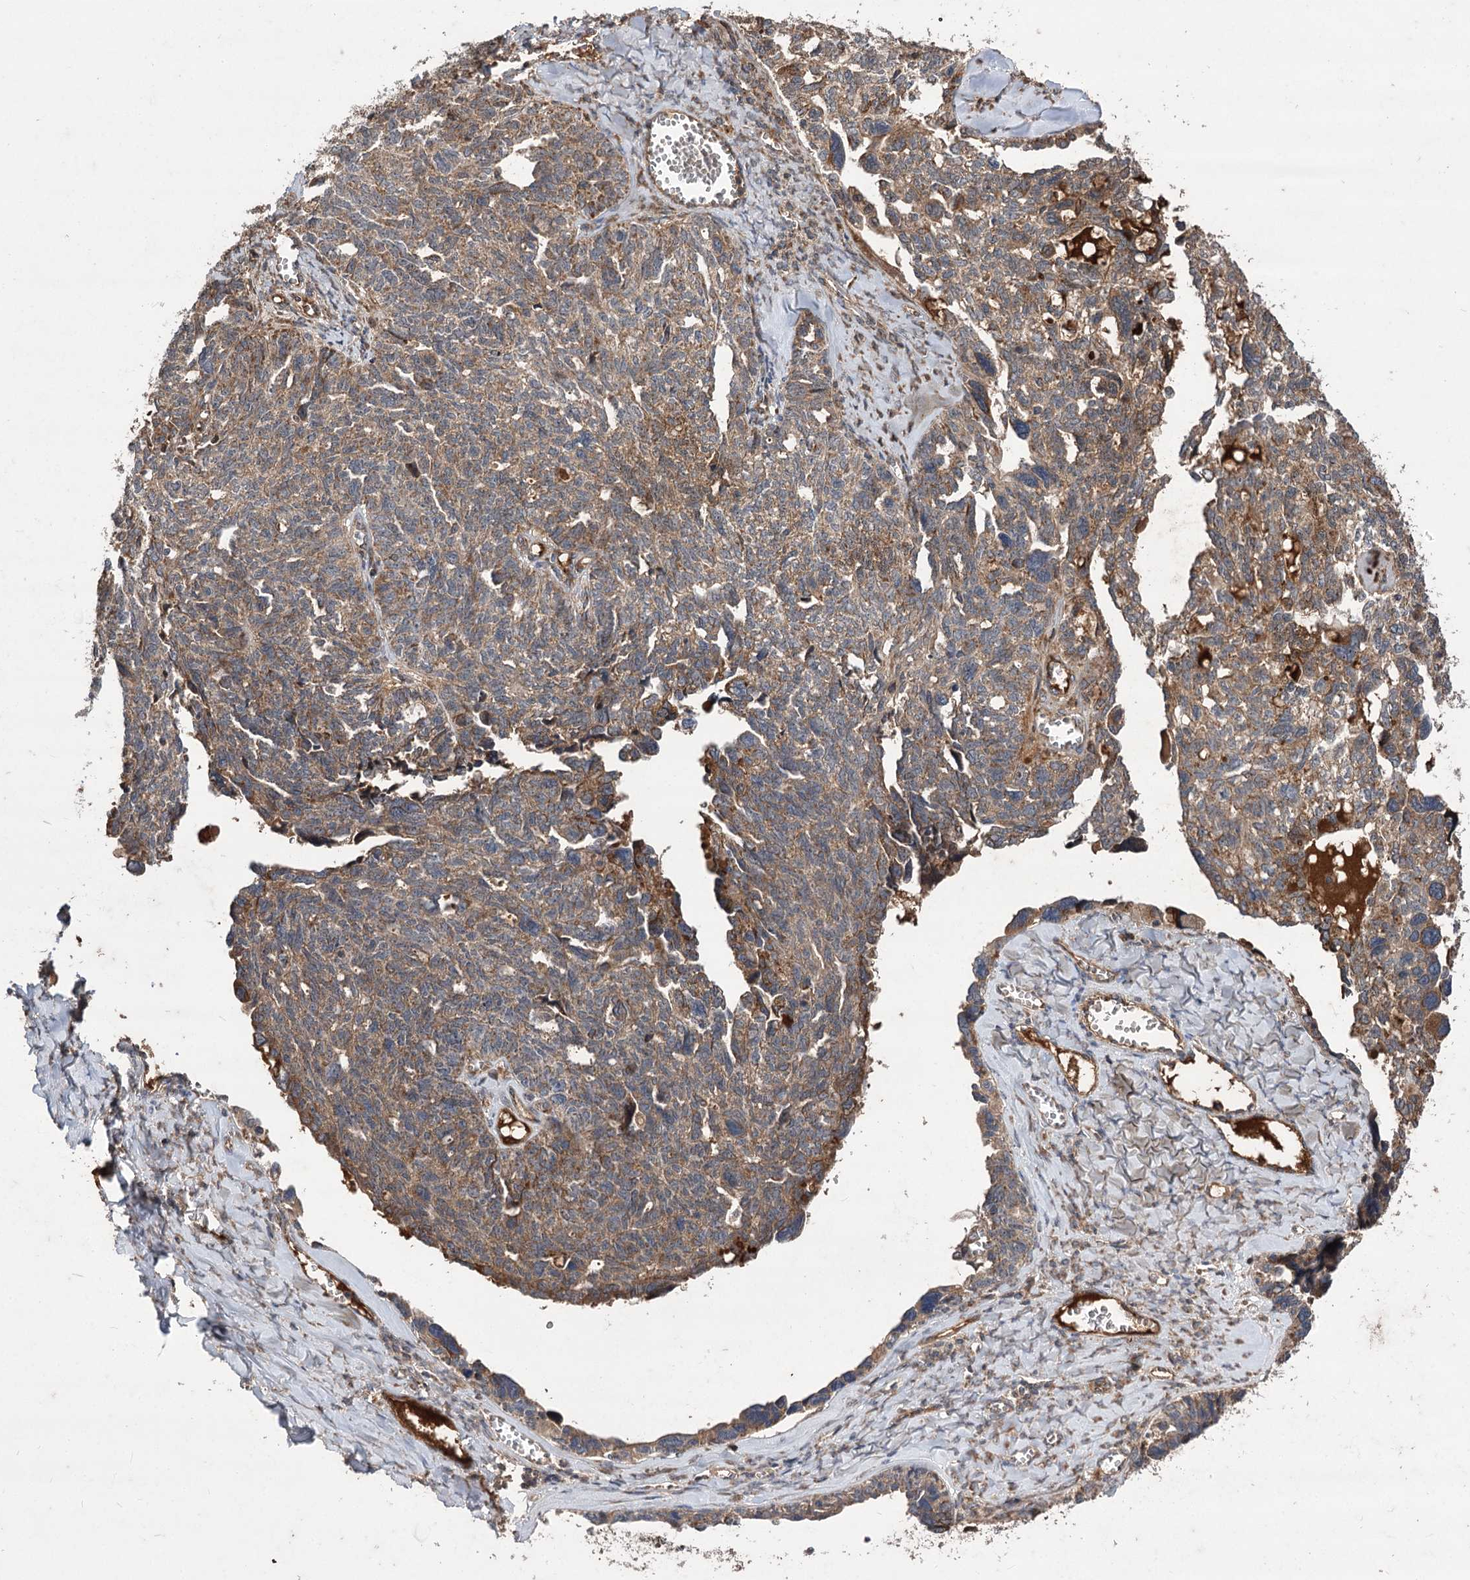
{"staining": {"intensity": "strong", "quantity": ">75%", "location": "cytoplasmic/membranous"}, "tissue": "ovarian cancer", "cell_type": "Tumor cells", "image_type": "cancer", "snomed": [{"axis": "morphology", "description": "Cystadenocarcinoma, serous, NOS"}, {"axis": "topography", "description": "Ovary"}], "caption": "Ovarian cancer tissue demonstrates strong cytoplasmic/membranous staining in about >75% of tumor cells, visualized by immunohistochemistry. (DAB (3,3'-diaminobenzidine) IHC, brown staining for protein, blue staining for nuclei).", "gene": "RASSF3", "patient": {"sex": "female", "age": 79}}